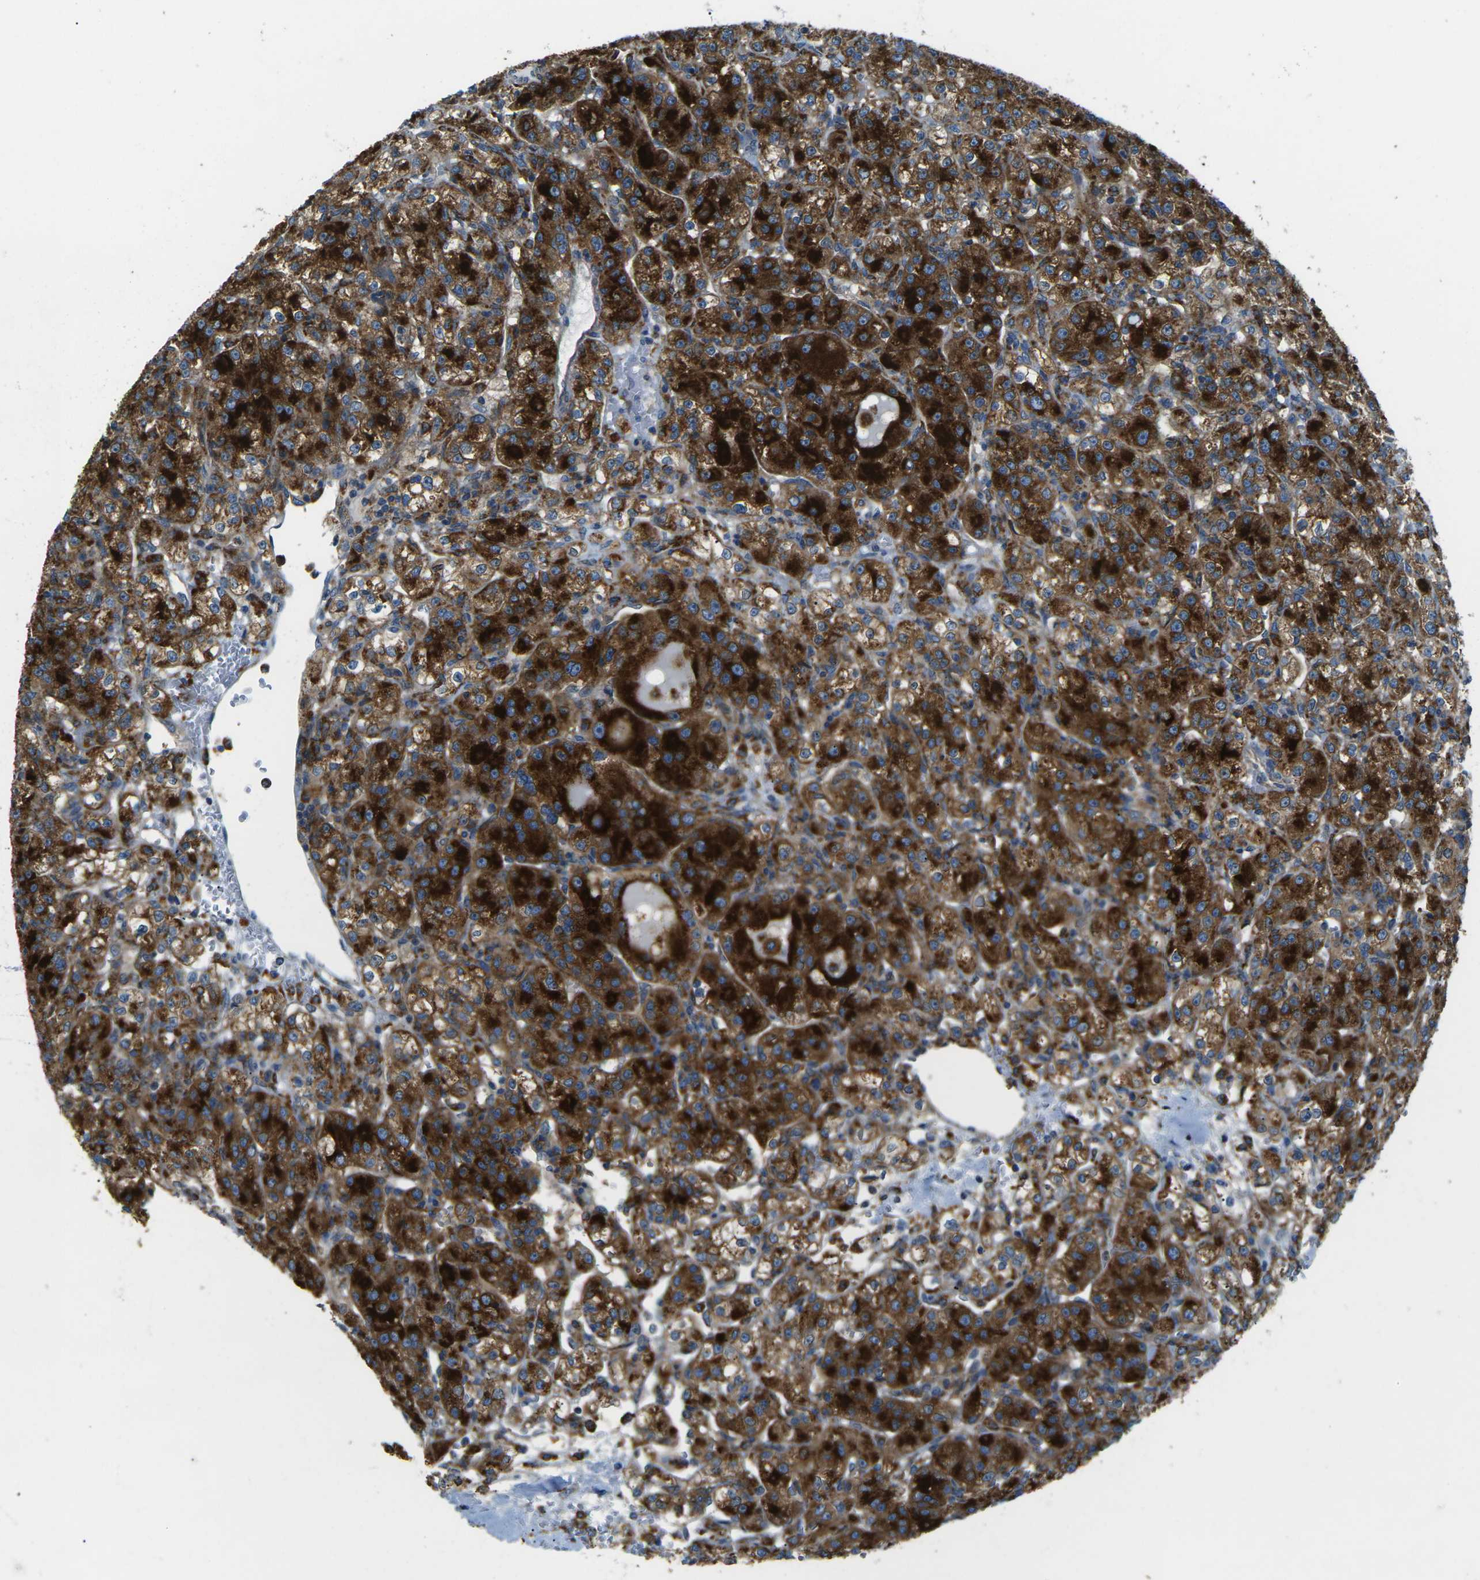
{"staining": {"intensity": "strong", "quantity": ">75%", "location": "cytoplasmic/membranous"}, "tissue": "renal cancer", "cell_type": "Tumor cells", "image_type": "cancer", "snomed": [{"axis": "morphology", "description": "Normal tissue, NOS"}, {"axis": "morphology", "description": "Adenocarcinoma, NOS"}, {"axis": "topography", "description": "Kidney"}], "caption": "Immunohistochemistry of renal adenocarcinoma exhibits high levels of strong cytoplasmic/membranous staining in approximately >75% of tumor cells.", "gene": "CDK17", "patient": {"sex": "male", "age": 61}}